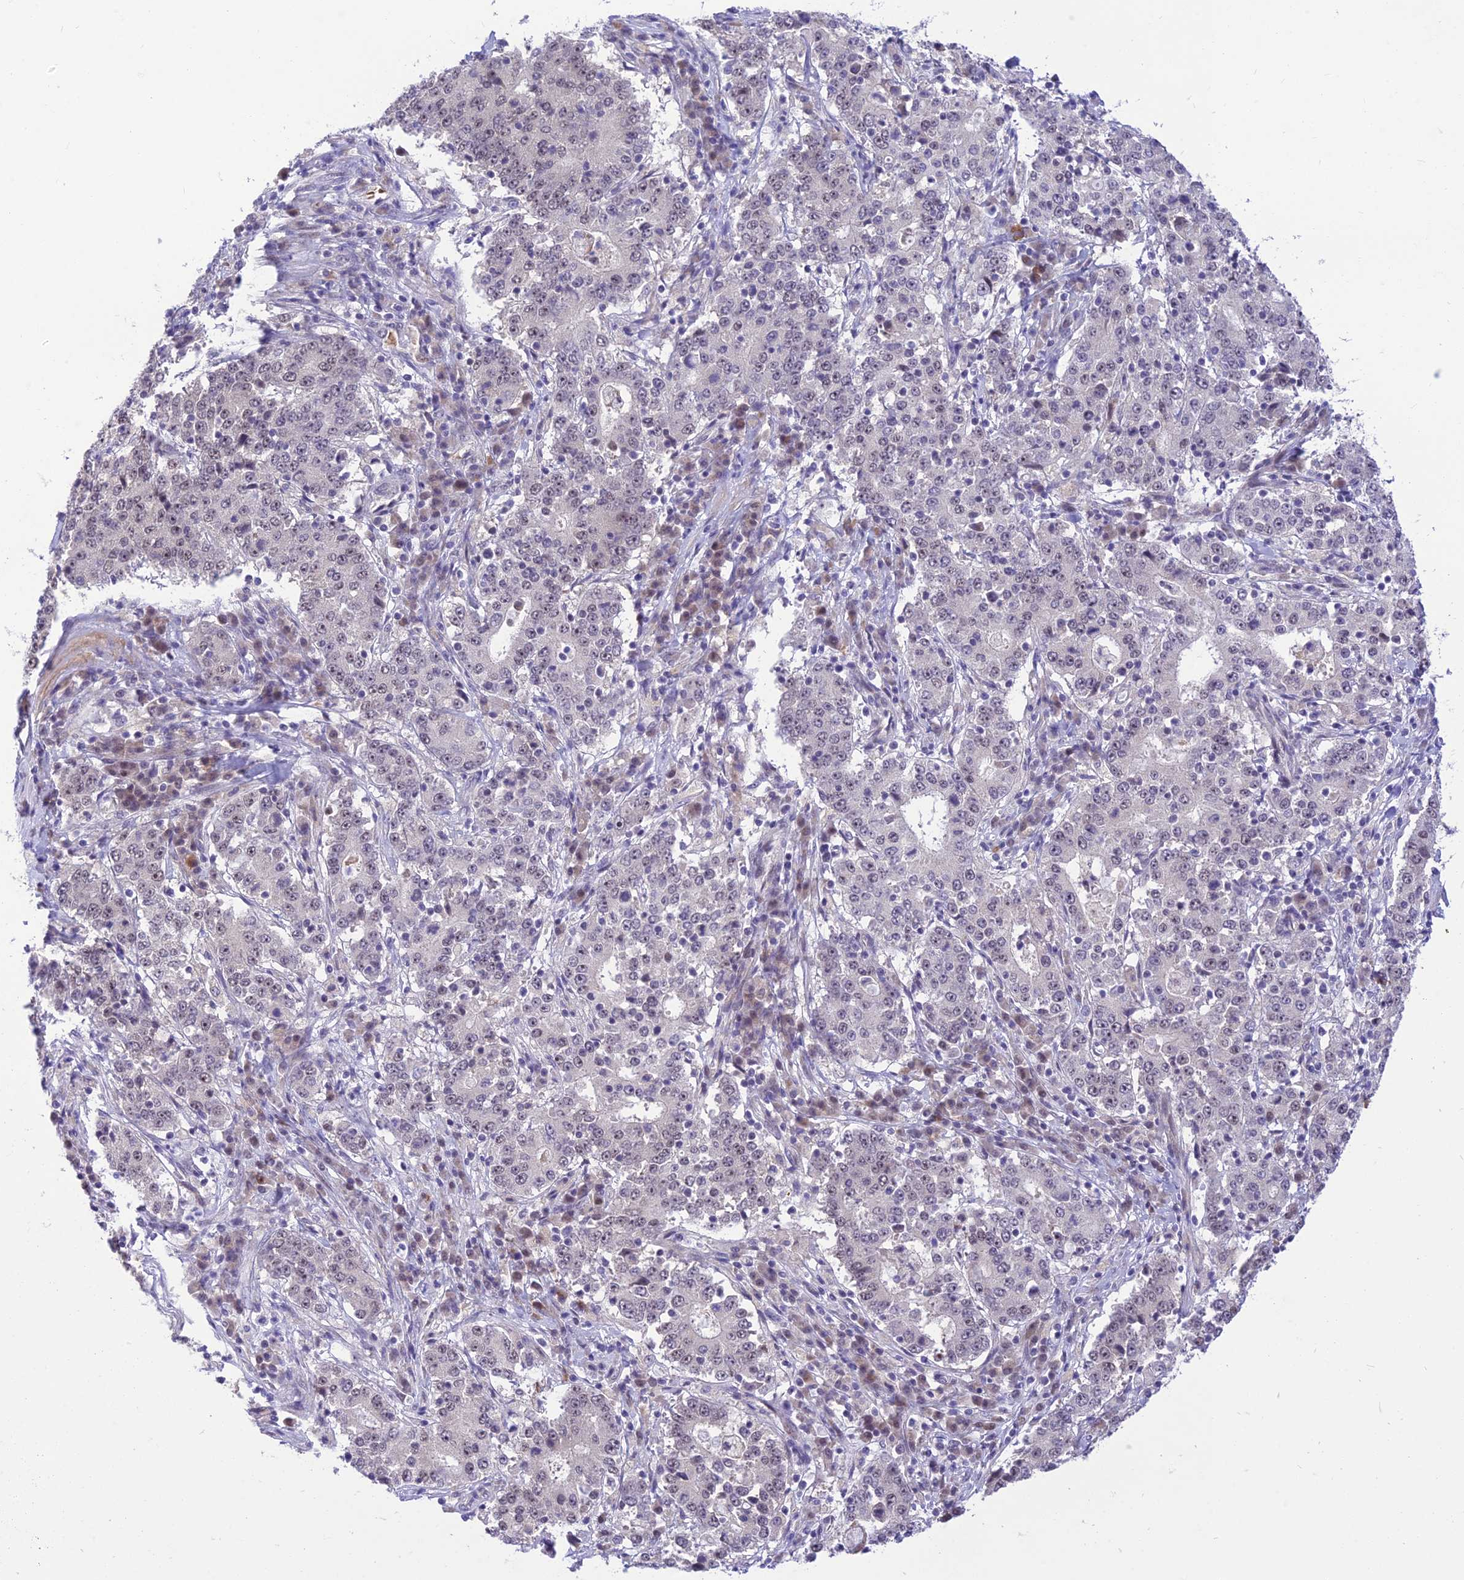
{"staining": {"intensity": "weak", "quantity": "<25%", "location": "nuclear"}, "tissue": "stomach cancer", "cell_type": "Tumor cells", "image_type": "cancer", "snomed": [{"axis": "morphology", "description": "Adenocarcinoma, NOS"}, {"axis": "topography", "description": "Stomach"}], "caption": "A micrograph of human stomach cancer is negative for staining in tumor cells.", "gene": "ASPDH", "patient": {"sex": "male", "age": 59}}